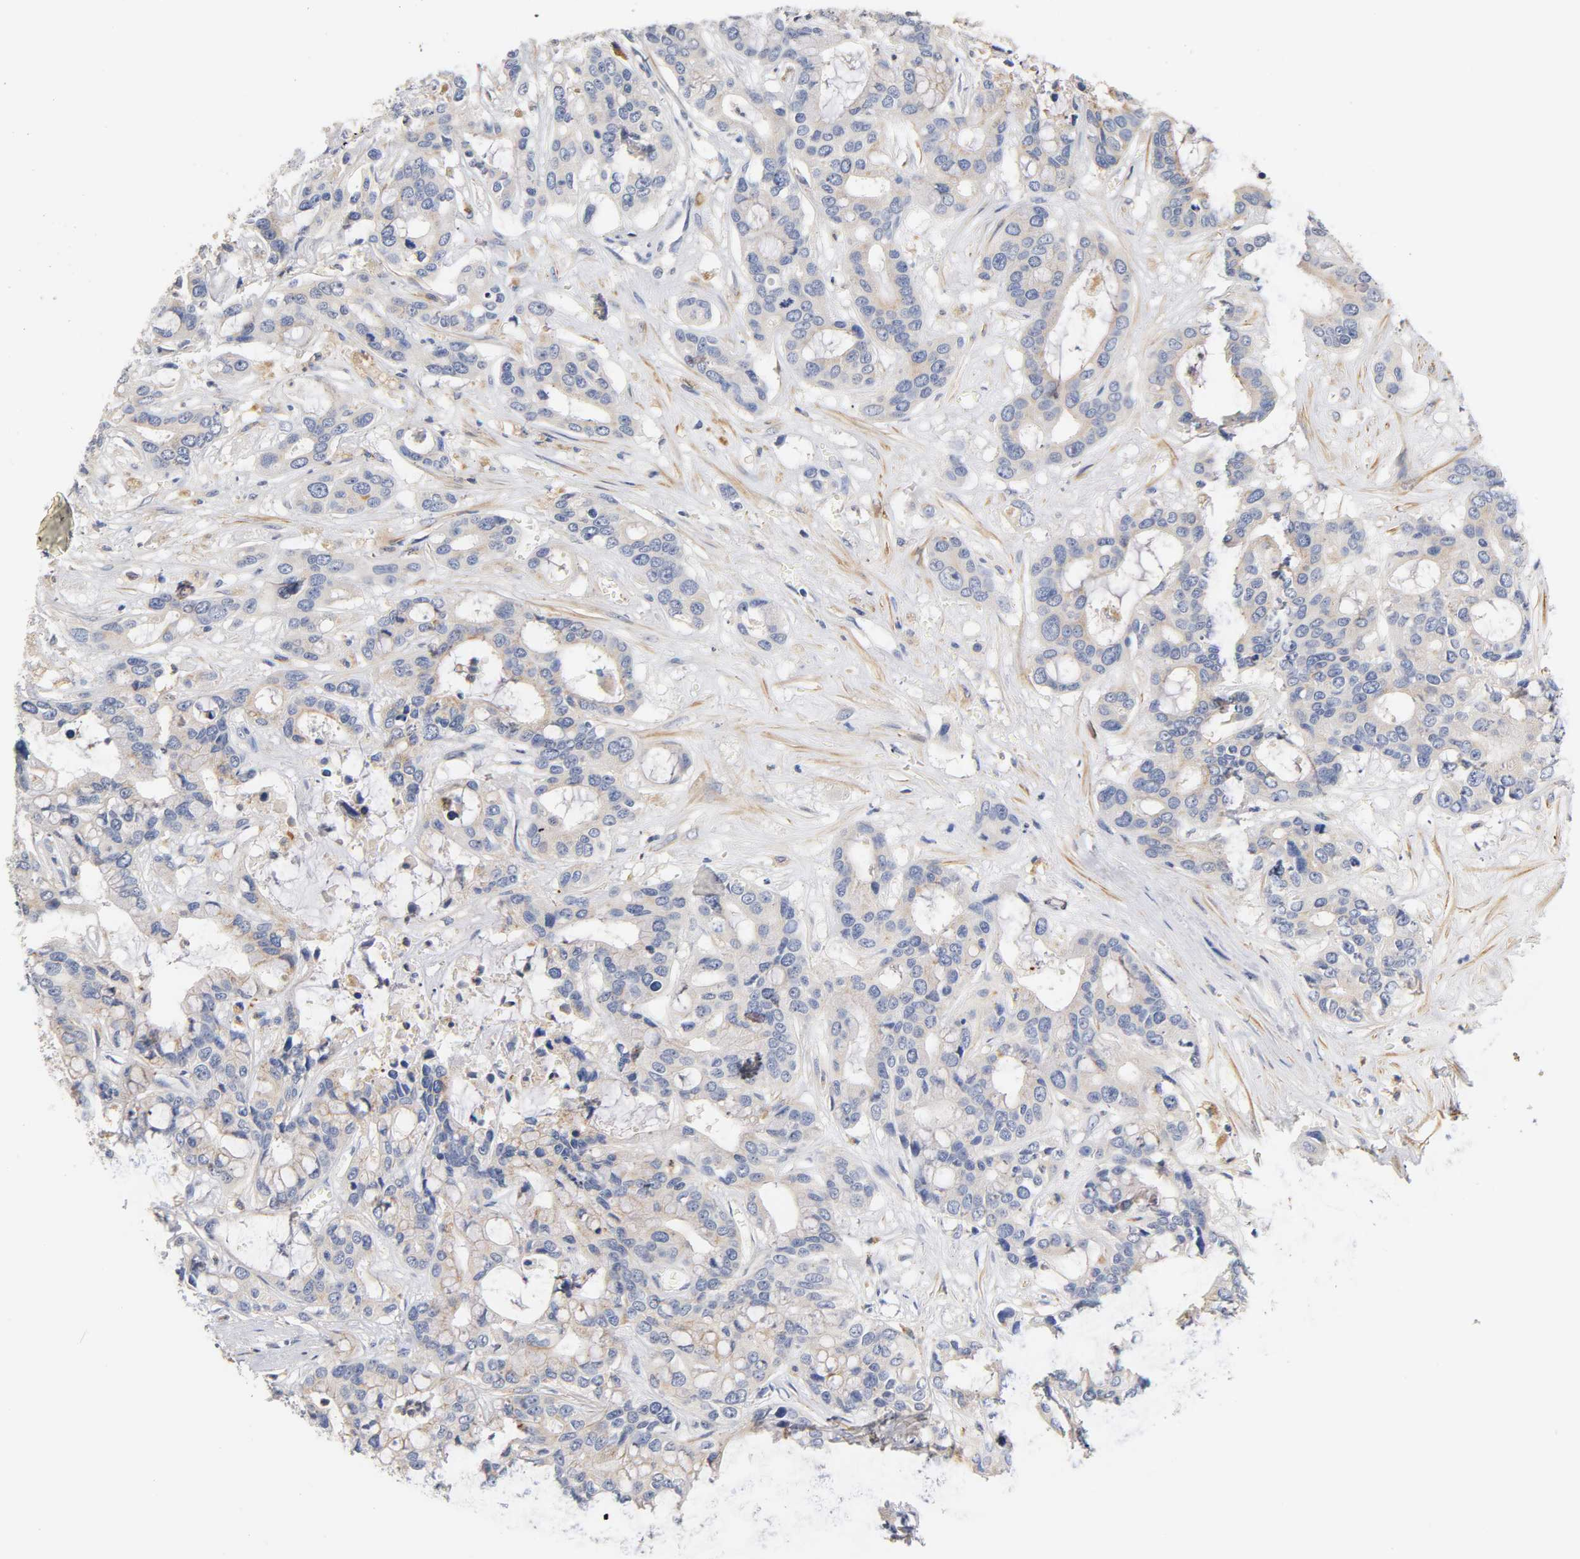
{"staining": {"intensity": "weak", "quantity": "25%-75%", "location": "cytoplasmic/membranous"}, "tissue": "liver cancer", "cell_type": "Tumor cells", "image_type": "cancer", "snomed": [{"axis": "morphology", "description": "Cholangiocarcinoma"}, {"axis": "topography", "description": "Liver"}], "caption": "Immunohistochemical staining of human liver cancer (cholangiocarcinoma) shows low levels of weak cytoplasmic/membranous staining in about 25%-75% of tumor cells. Immunohistochemistry stains the protein in brown and the nuclei are stained blue.", "gene": "SEMA5A", "patient": {"sex": "female", "age": 65}}